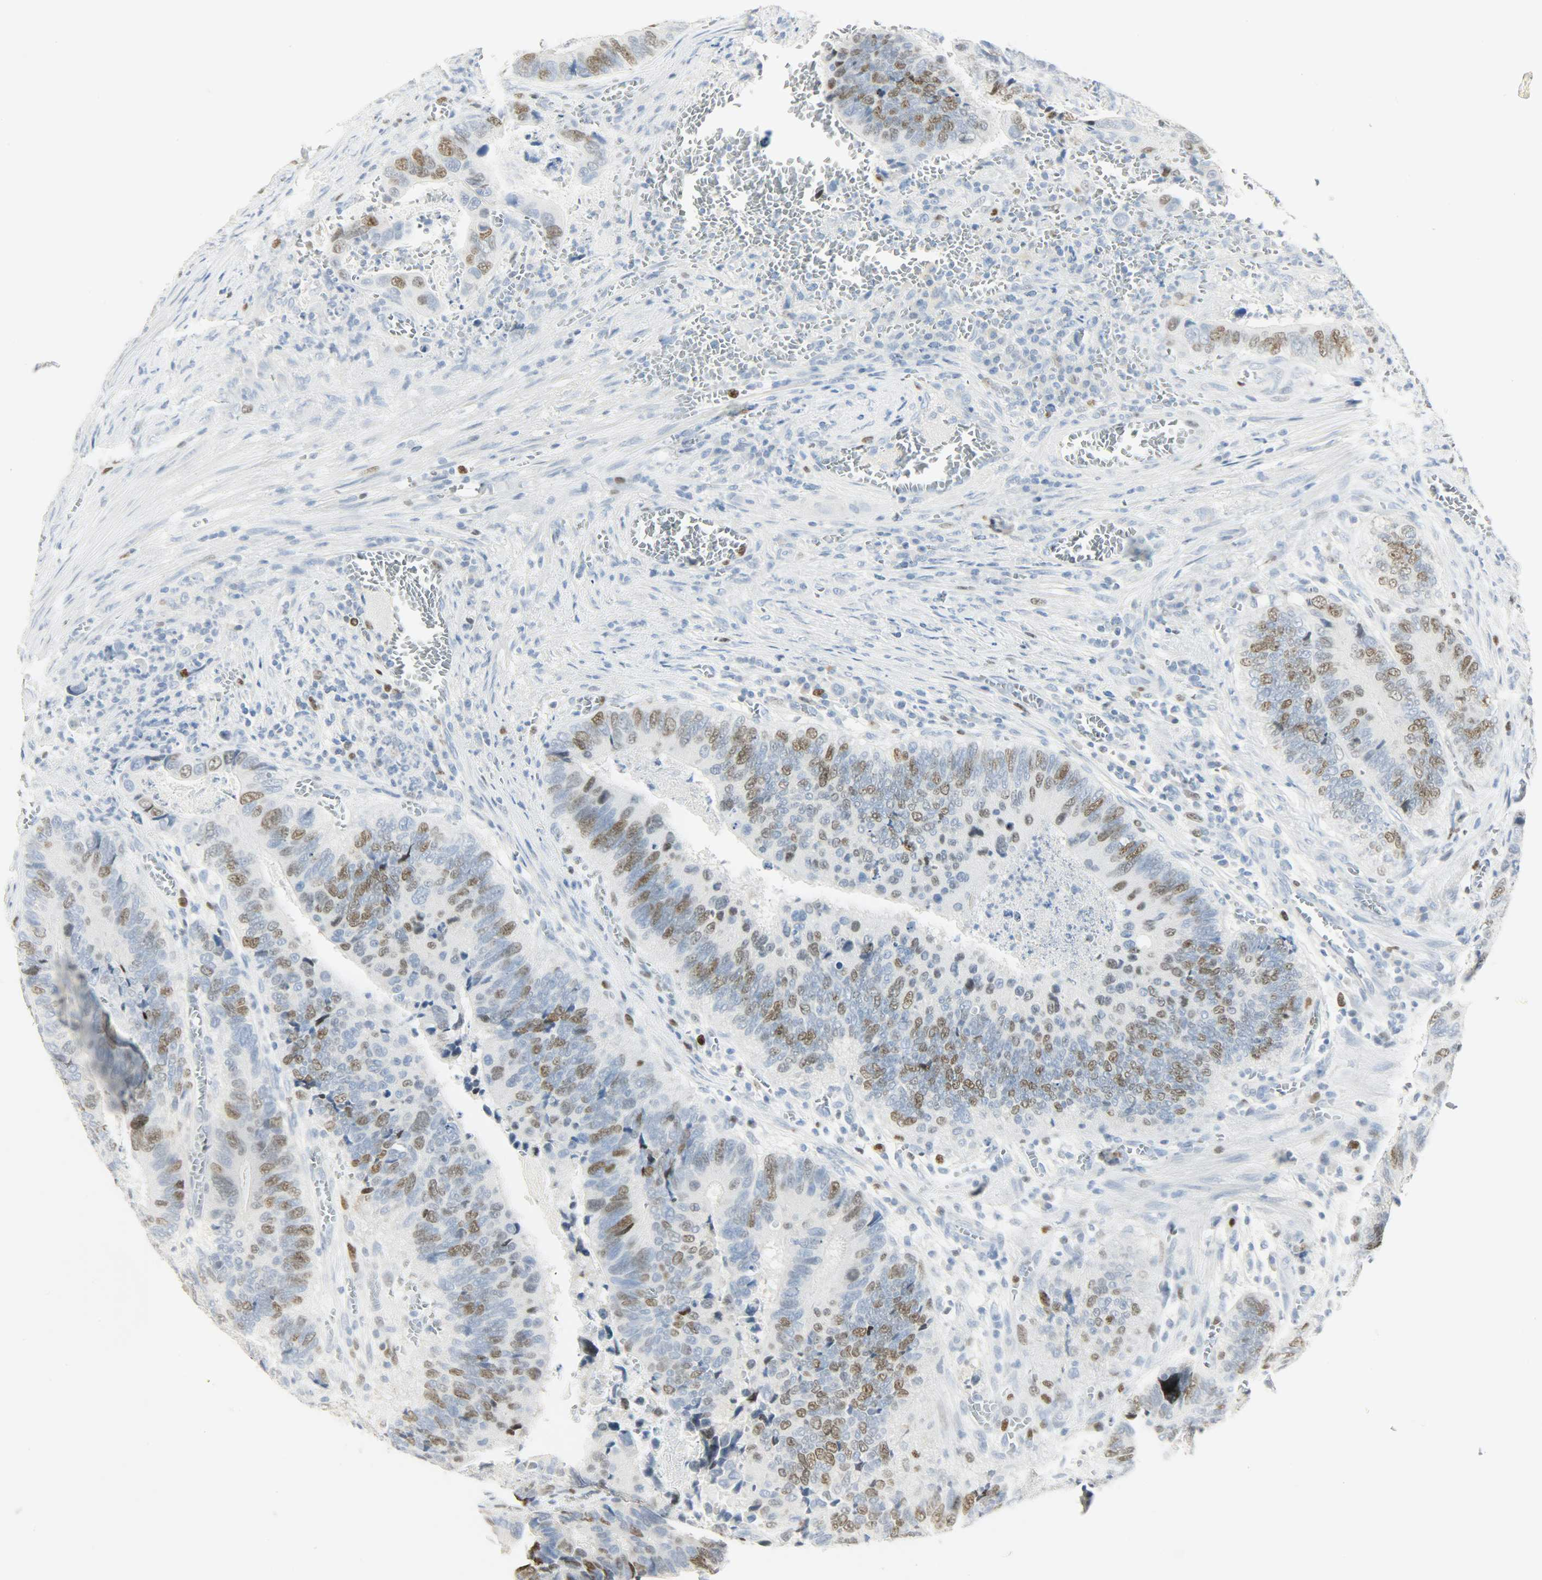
{"staining": {"intensity": "moderate", "quantity": "25%-75%", "location": "nuclear"}, "tissue": "colorectal cancer", "cell_type": "Tumor cells", "image_type": "cancer", "snomed": [{"axis": "morphology", "description": "Adenocarcinoma, NOS"}, {"axis": "topography", "description": "Colon"}], "caption": "Protein expression analysis of human adenocarcinoma (colorectal) reveals moderate nuclear positivity in approximately 25%-75% of tumor cells.", "gene": "HELLS", "patient": {"sex": "male", "age": 72}}